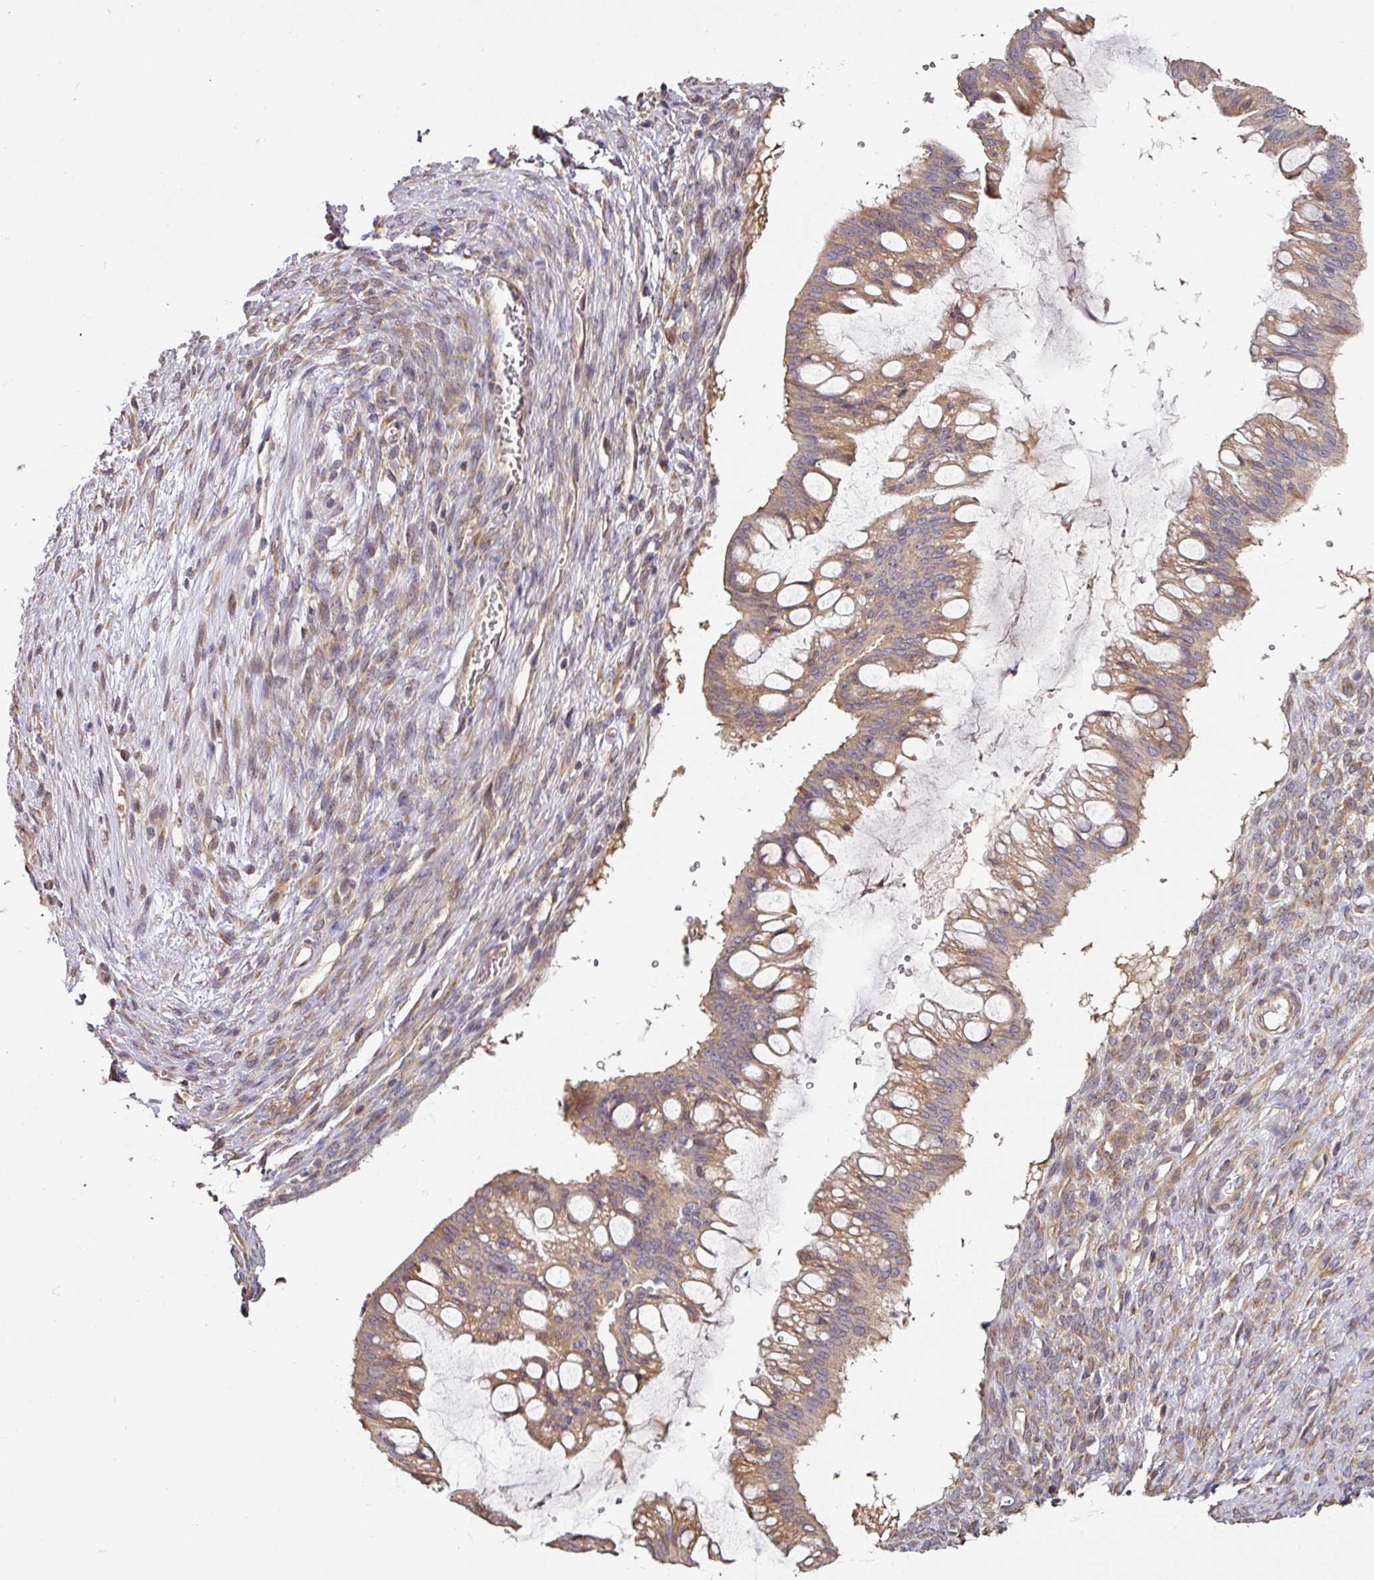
{"staining": {"intensity": "weak", "quantity": ">75%", "location": "cytoplasmic/membranous"}, "tissue": "ovarian cancer", "cell_type": "Tumor cells", "image_type": "cancer", "snomed": [{"axis": "morphology", "description": "Cystadenocarcinoma, mucinous, NOS"}, {"axis": "topography", "description": "Ovary"}], "caption": "There is low levels of weak cytoplasmic/membranous positivity in tumor cells of ovarian cancer, as demonstrated by immunohistochemical staining (brown color).", "gene": "SIK1", "patient": {"sex": "female", "age": 73}}